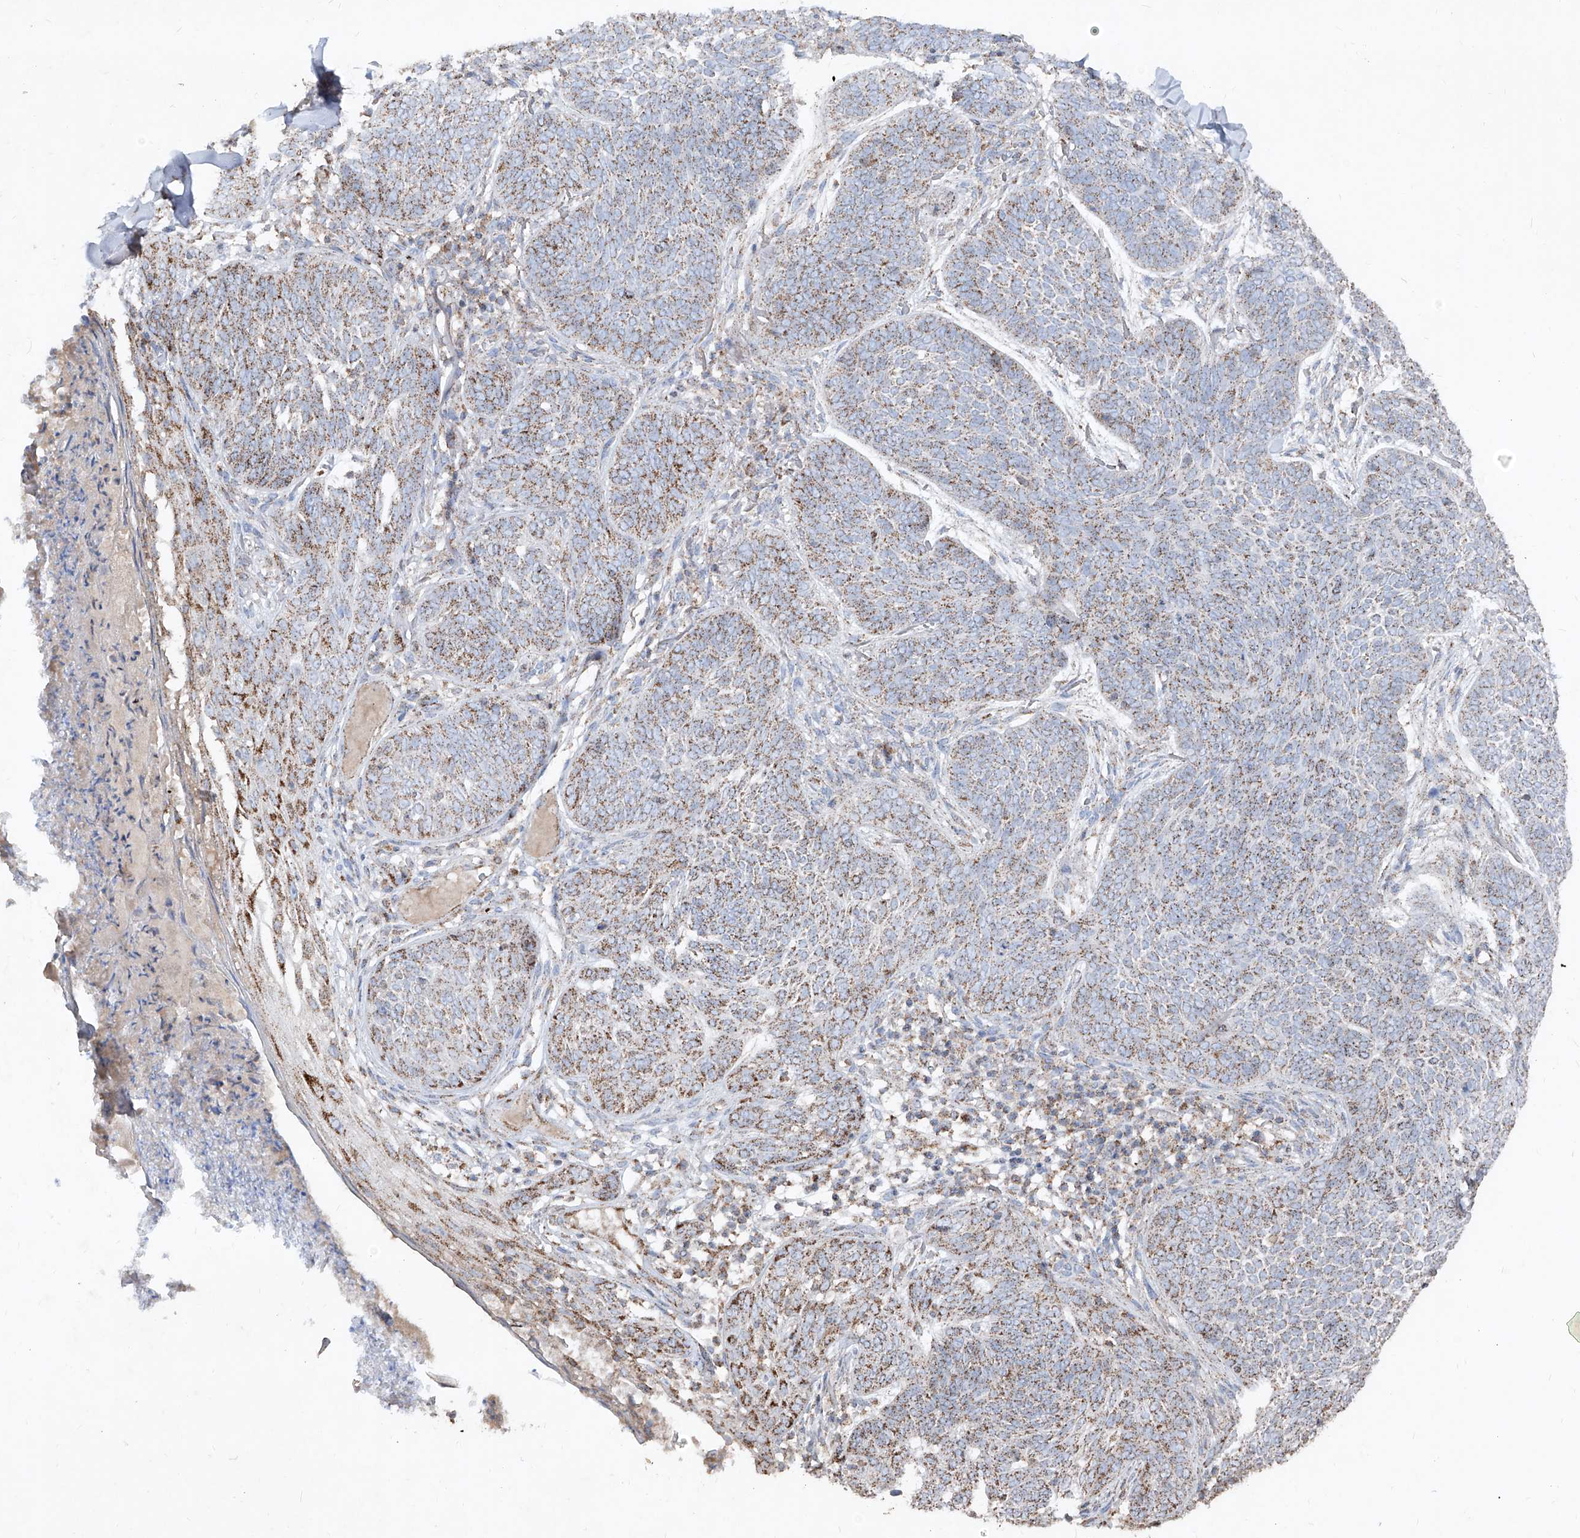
{"staining": {"intensity": "moderate", "quantity": ">75%", "location": "cytoplasmic/membranous"}, "tissue": "skin cancer", "cell_type": "Tumor cells", "image_type": "cancer", "snomed": [{"axis": "morphology", "description": "Basal cell carcinoma"}, {"axis": "topography", "description": "Skin"}], "caption": "Protein staining of skin basal cell carcinoma tissue shows moderate cytoplasmic/membranous expression in approximately >75% of tumor cells.", "gene": "ABCD3", "patient": {"sex": "male", "age": 85}}